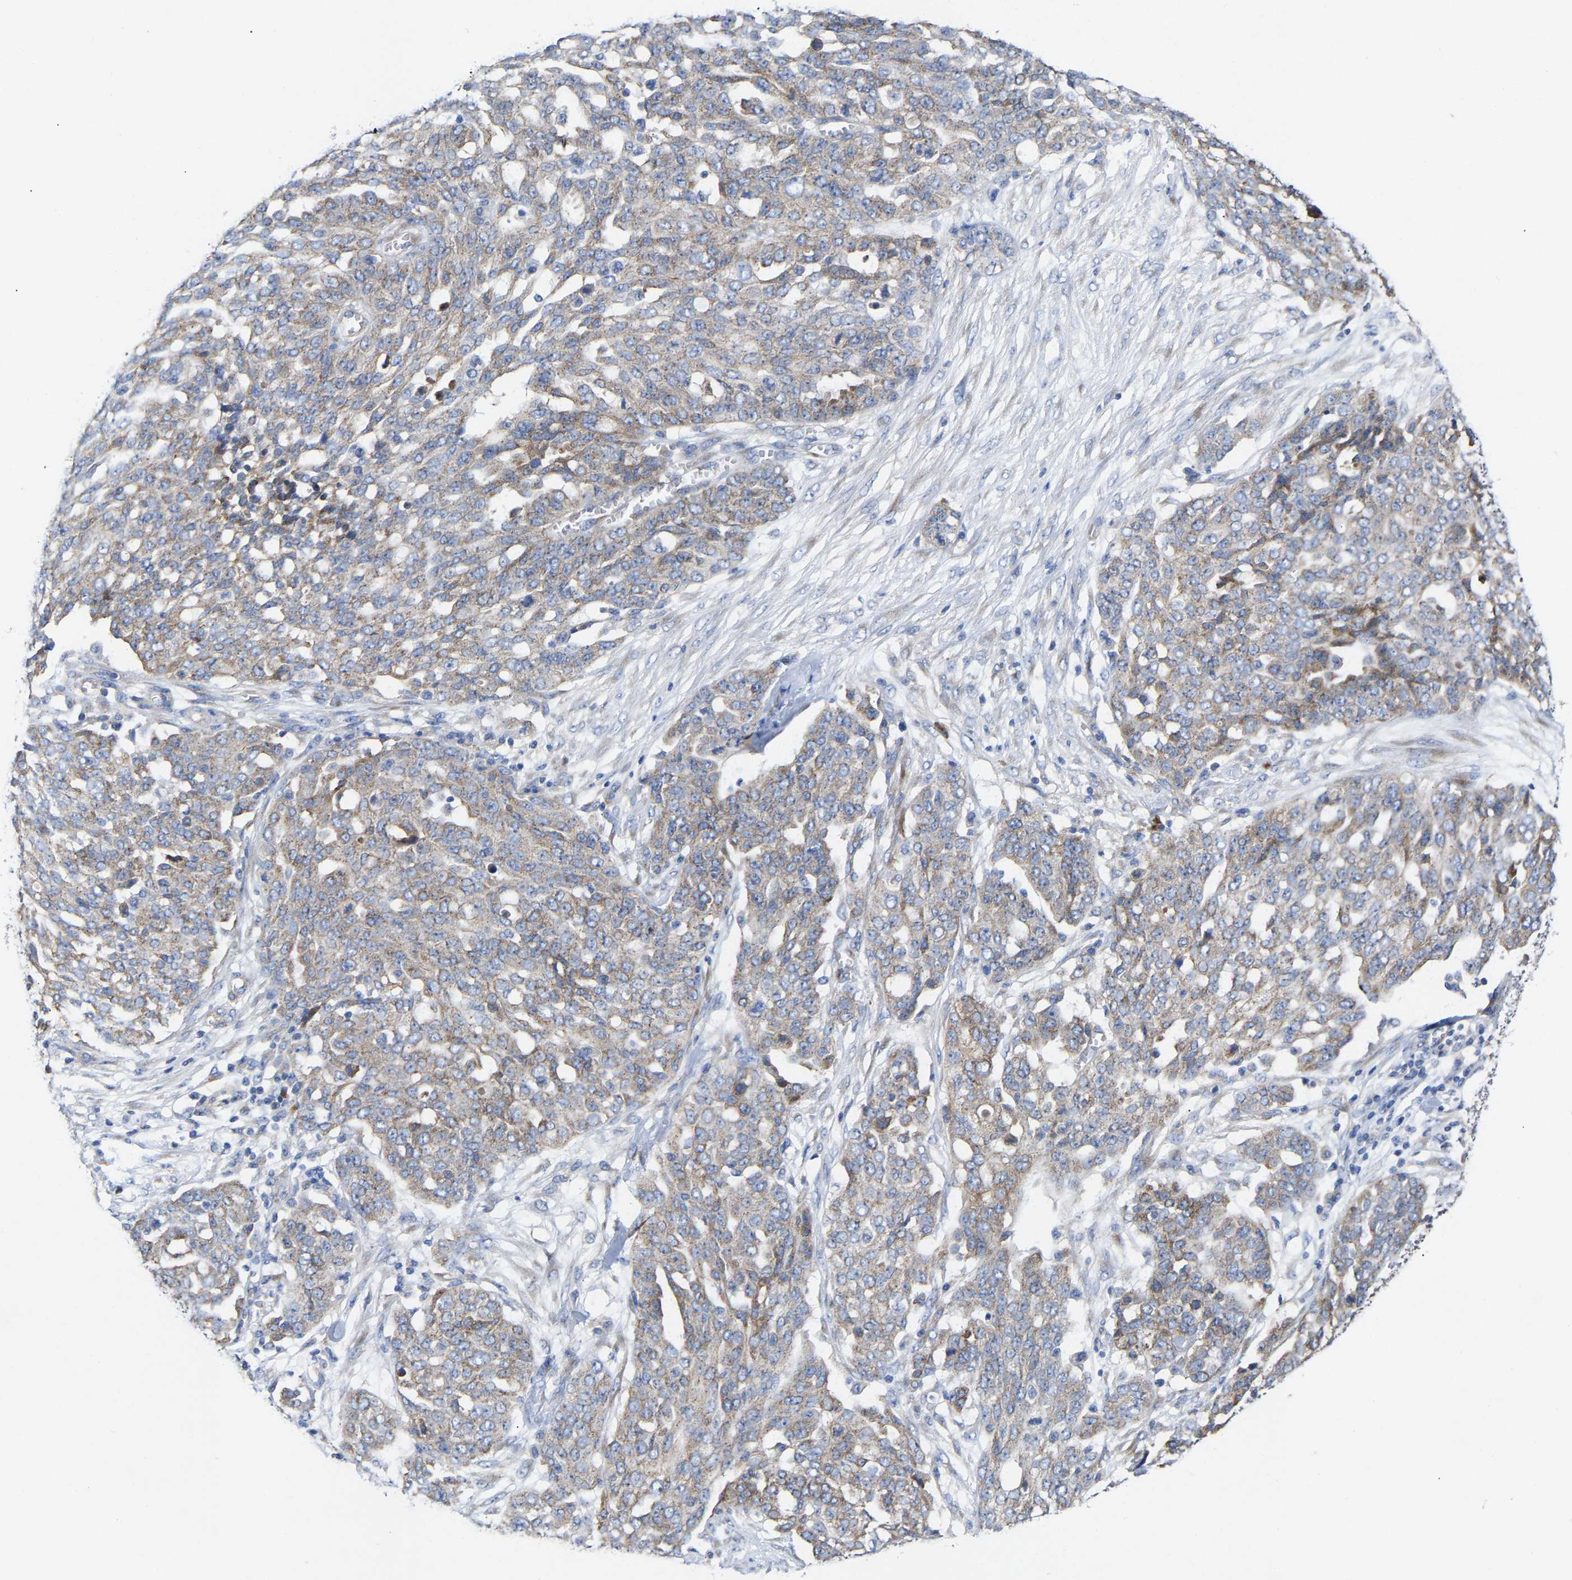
{"staining": {"intensity": "weak", "quantity": "25%-75%", "location": "cytoplasmic/membranous"}, "tissue": "ovarian cancer", "cell_type": "Tumor cells", "image_type": "cancer", "snomed": [{"axis": "morphology", "description": "Cystadenocarcinoma, serous, NOS"}, {"axis": "topography", "description": "Soft tissue"}, {"axis": "topography", "description": "Ovary"}], "caption": "About 25%-75% of tumor cells in human ovarian cancer (serous cystadenocarcinoma) display weak cytoplasmic/membranous protein staining as visualized by brown immunohistochemical staining.", "gene": "PPP1R15A", "patient": {"sex": "female", "age": 57}}